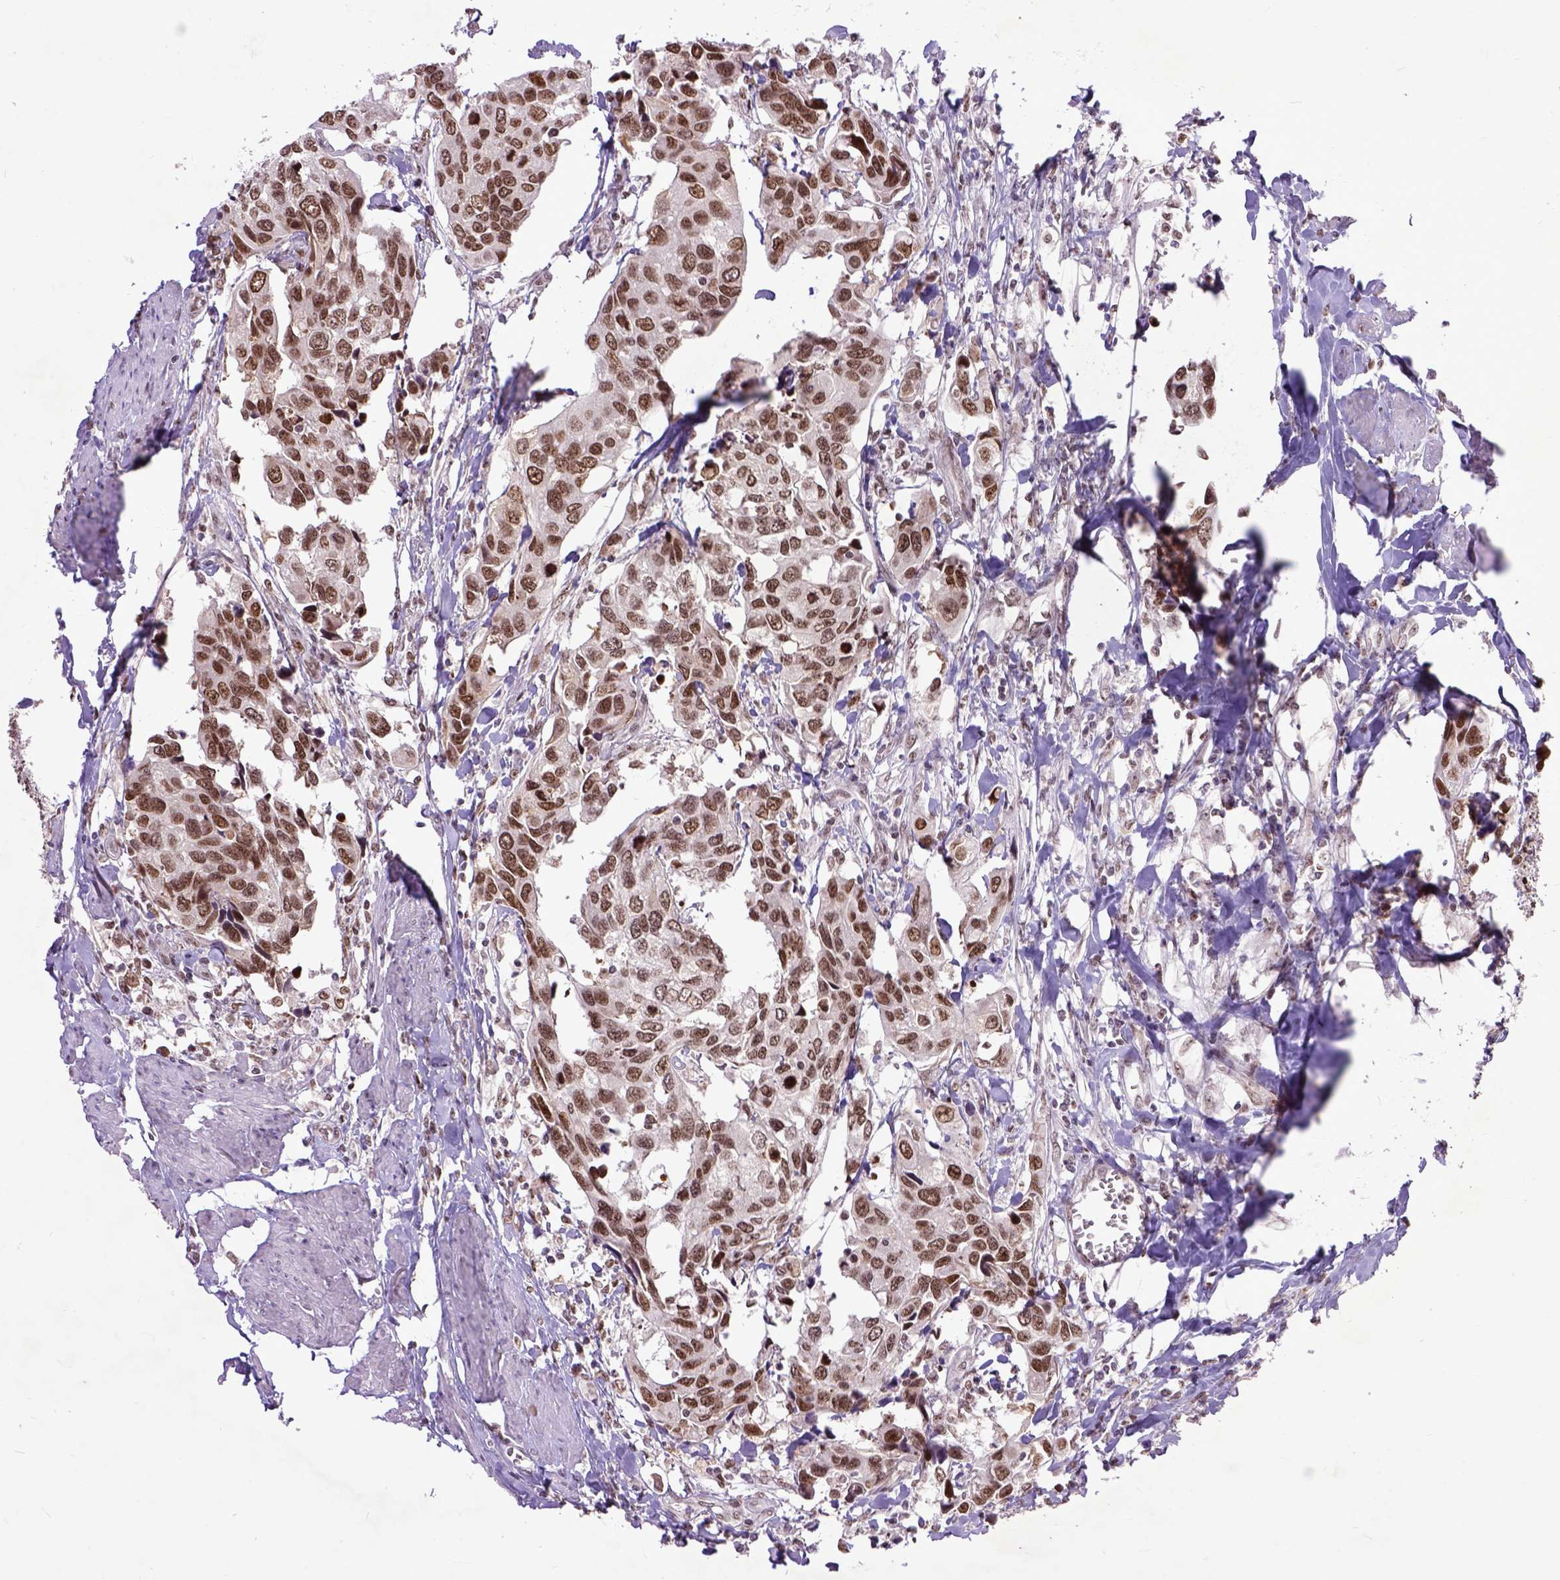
{"staining": {"intensity": "moderate", "quantity": ">75%", "location": "nuclear"}, "tissue": "urothelial cancer", "cell_type": "Tumor cells", "image_type": "cancer", "snomed": [{"axis": "morphology", "description": "Urothelial carcinoma, High grade"}, {"axis": "topography", "description": "Urinary bladder"}], "caption": "This is a micrograph of IHC staining of urothelial carcinoma (high-grade), which shows moderate staining in the nuclear of tumor cells.", "gene": "RCC2", "patient": {"sex": "male", "age": 60}}